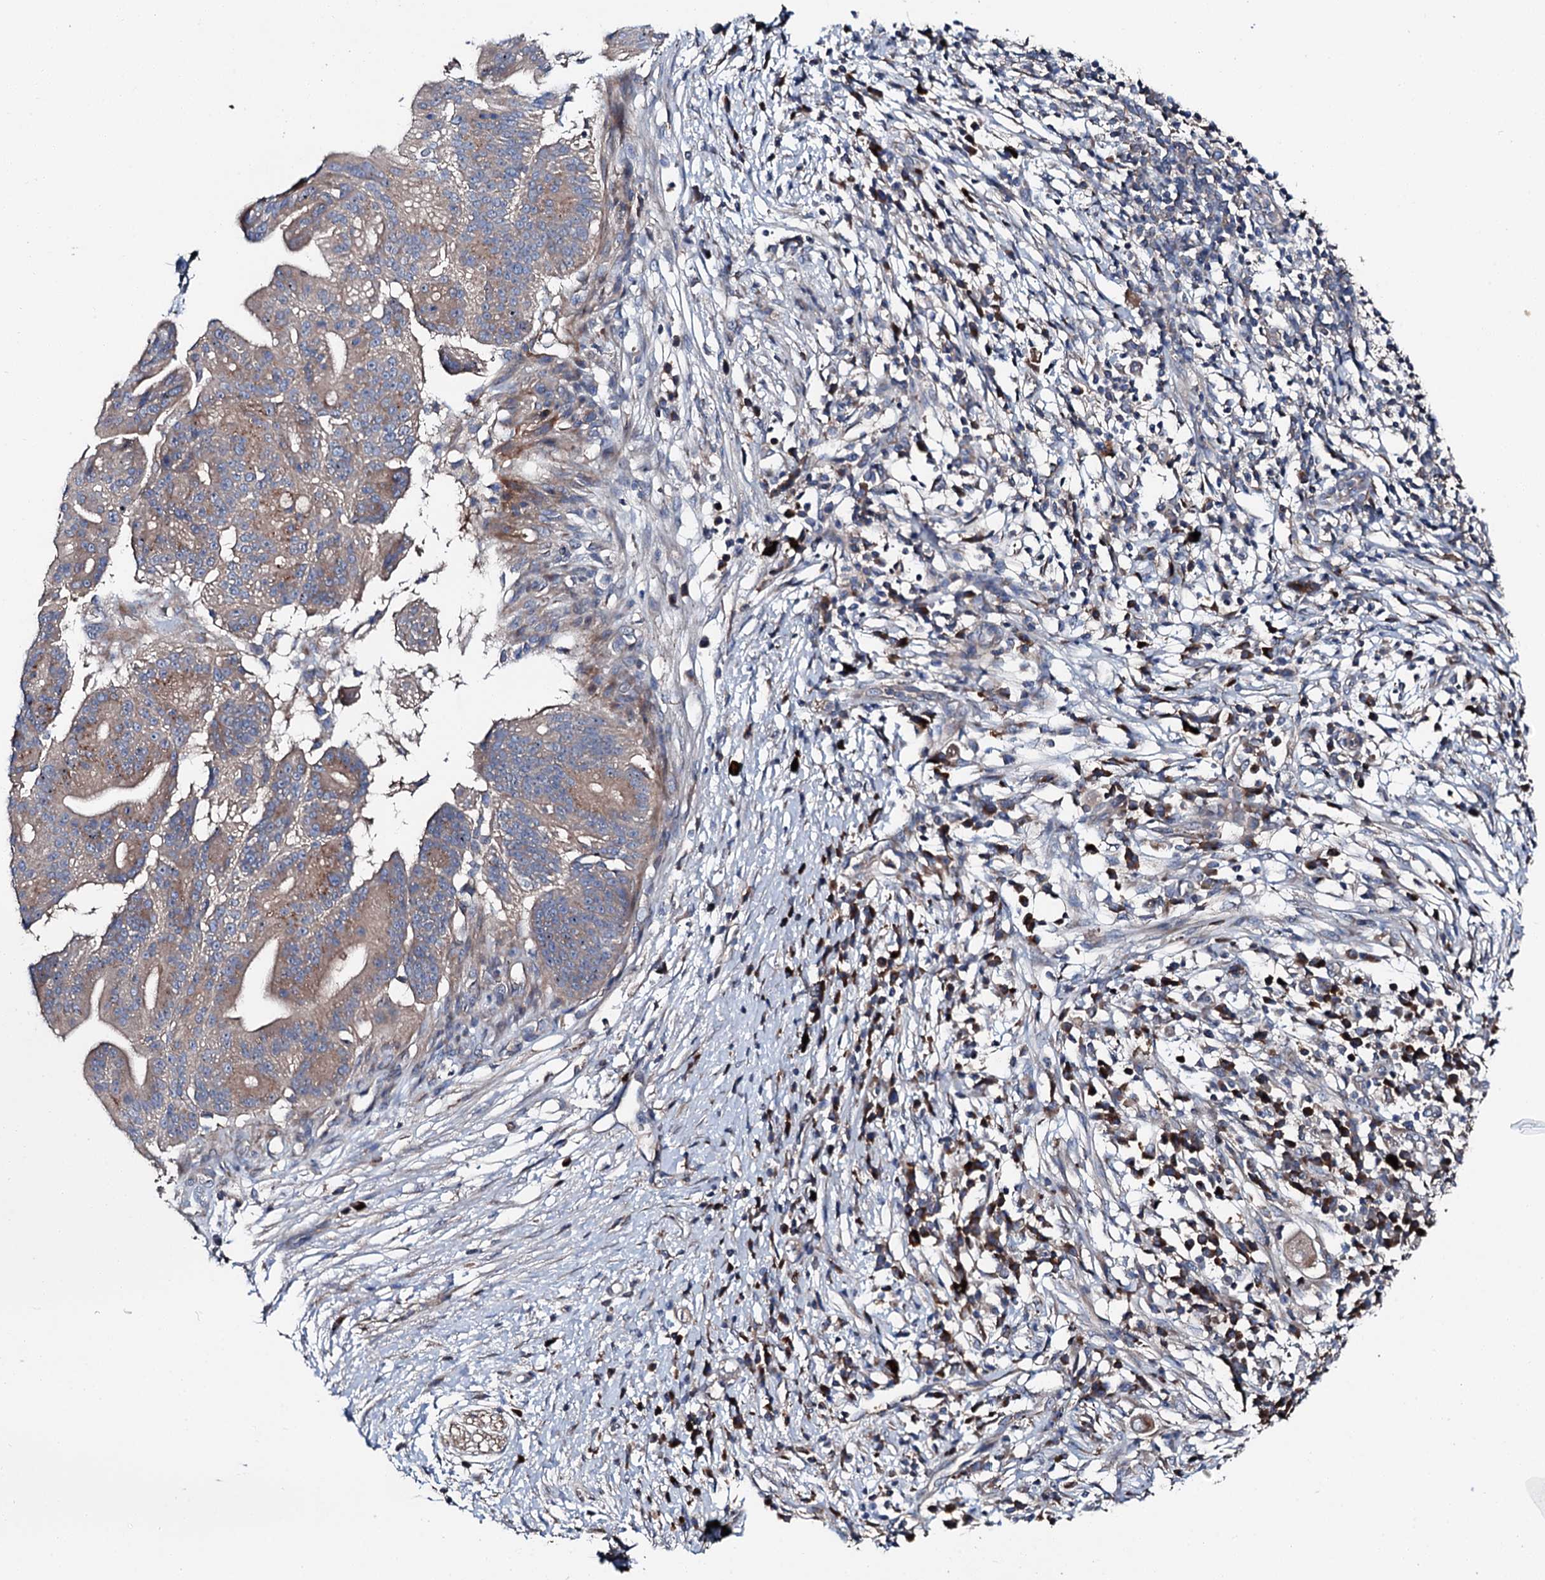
{"staining": {"intensity": "weak", "quantity": "25%-75%", "location": "cytoplasmic/membranous"}, "tissue": "pancreatic cancer", "cell_type": "Tumor cells", "image_type": "cancer", "snomed": [{"axis": "morphology", "description": "Adenocarcinoma, NOS"}, {"axis": "topography", "description": "Pancreas"}], "caption": "The histopathology image displays a brown stain indicating the presence of a protein in the cytoplasmic/membranous of tumor cells in pancreatic adenocarcinoma.", "gene": "SLC22A25", "patient": {"sex": "male", "age": 68}}